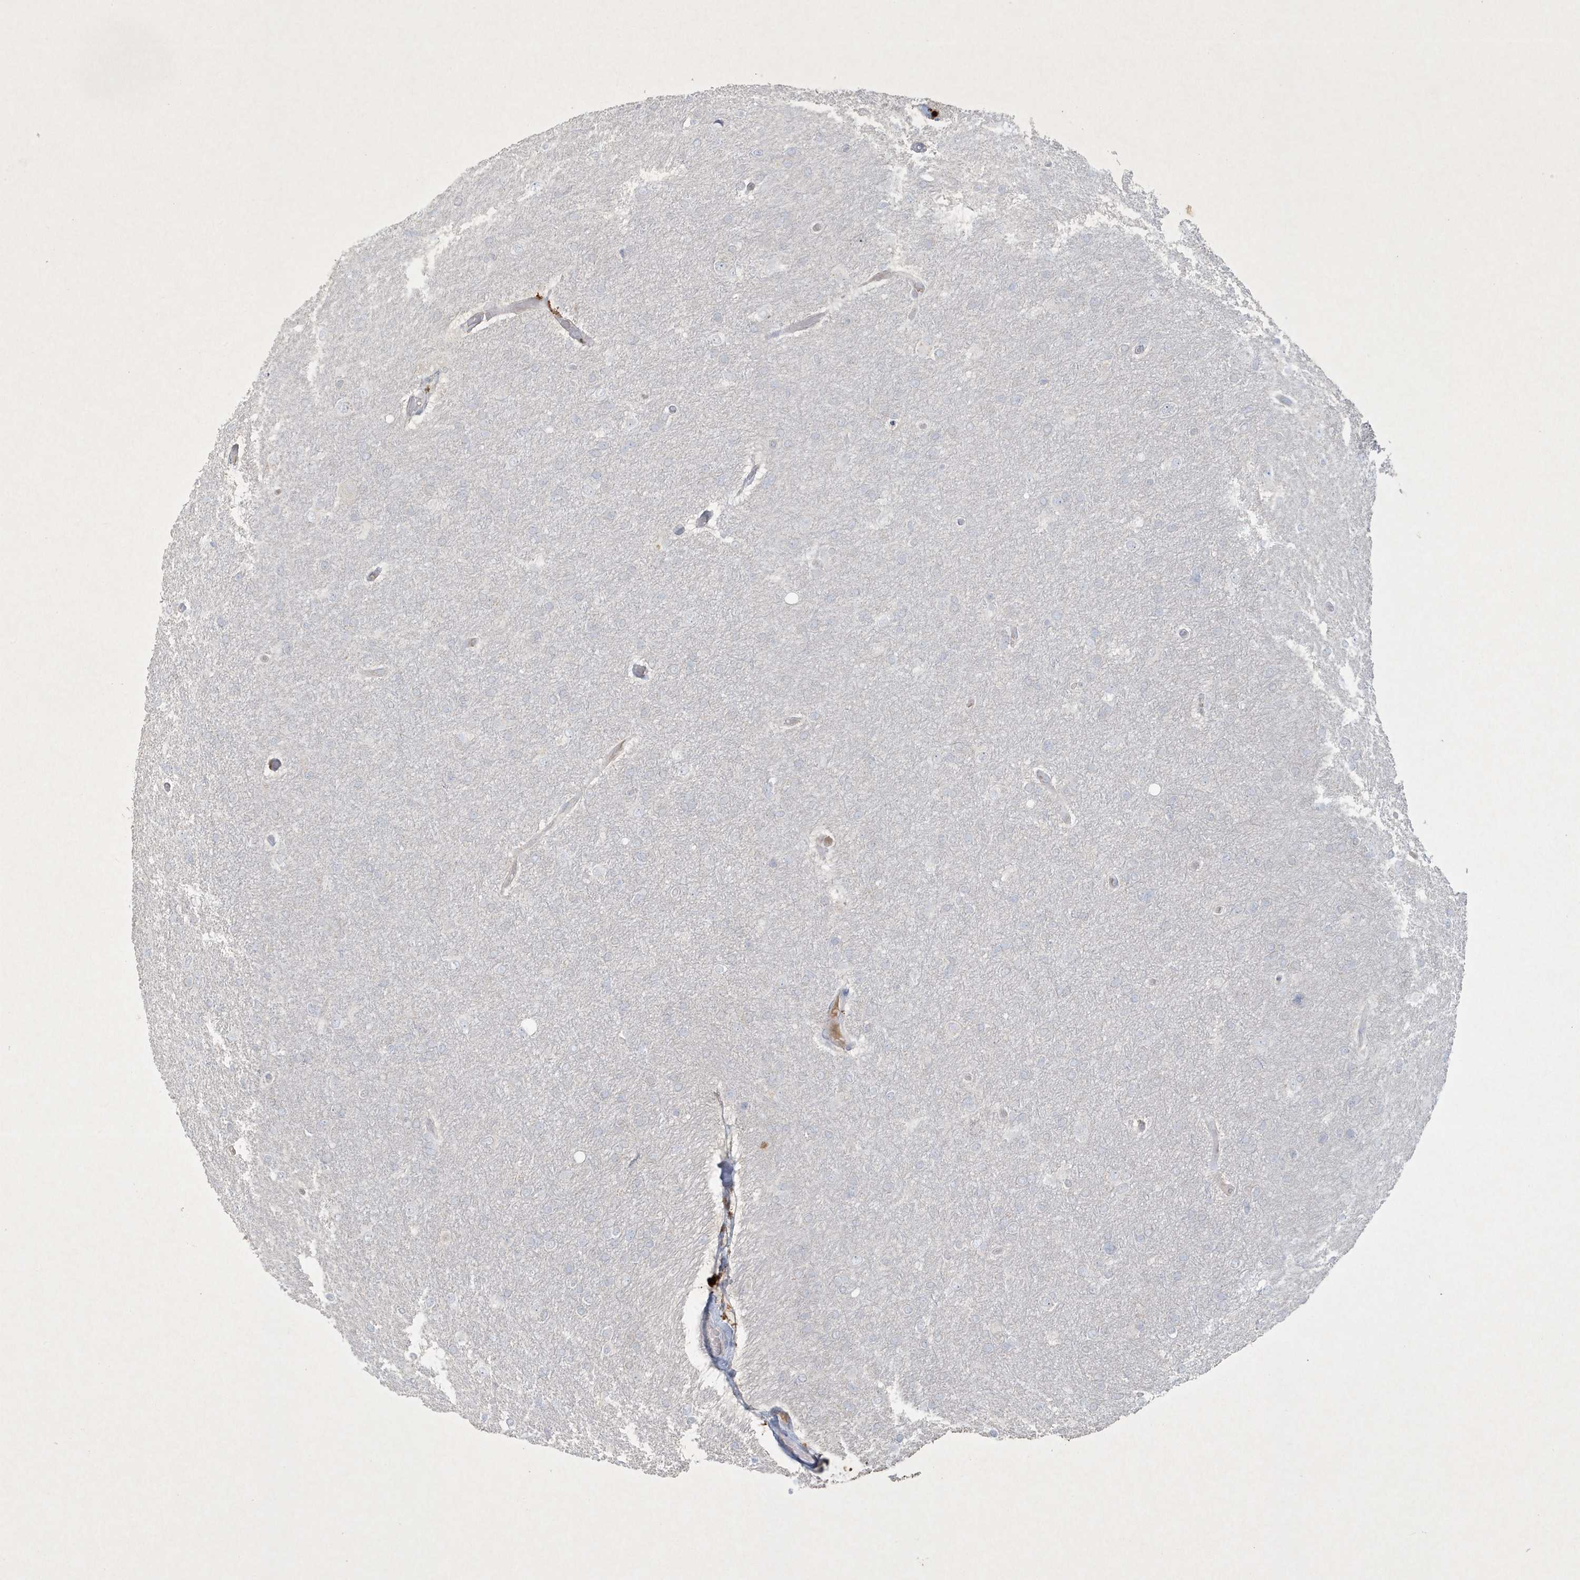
{"staining": {"intensity": "negative", "quantity": "none", "location": "none"}, "tissue": "glioma", "cell_type": "Tumor cells", "image_type": "cancer", "snomed": [{"axis": "morphology", "description": "Glioma, malignant, High grade"}, {"axis": "topography", "description": "Cerebral cortex"}], "caption": "IHC of human malignant glioma (high-grade) displays no staining in tumor cells.", "gene": "CCDC24", "patient": {"sex": "female", "age": 36}}